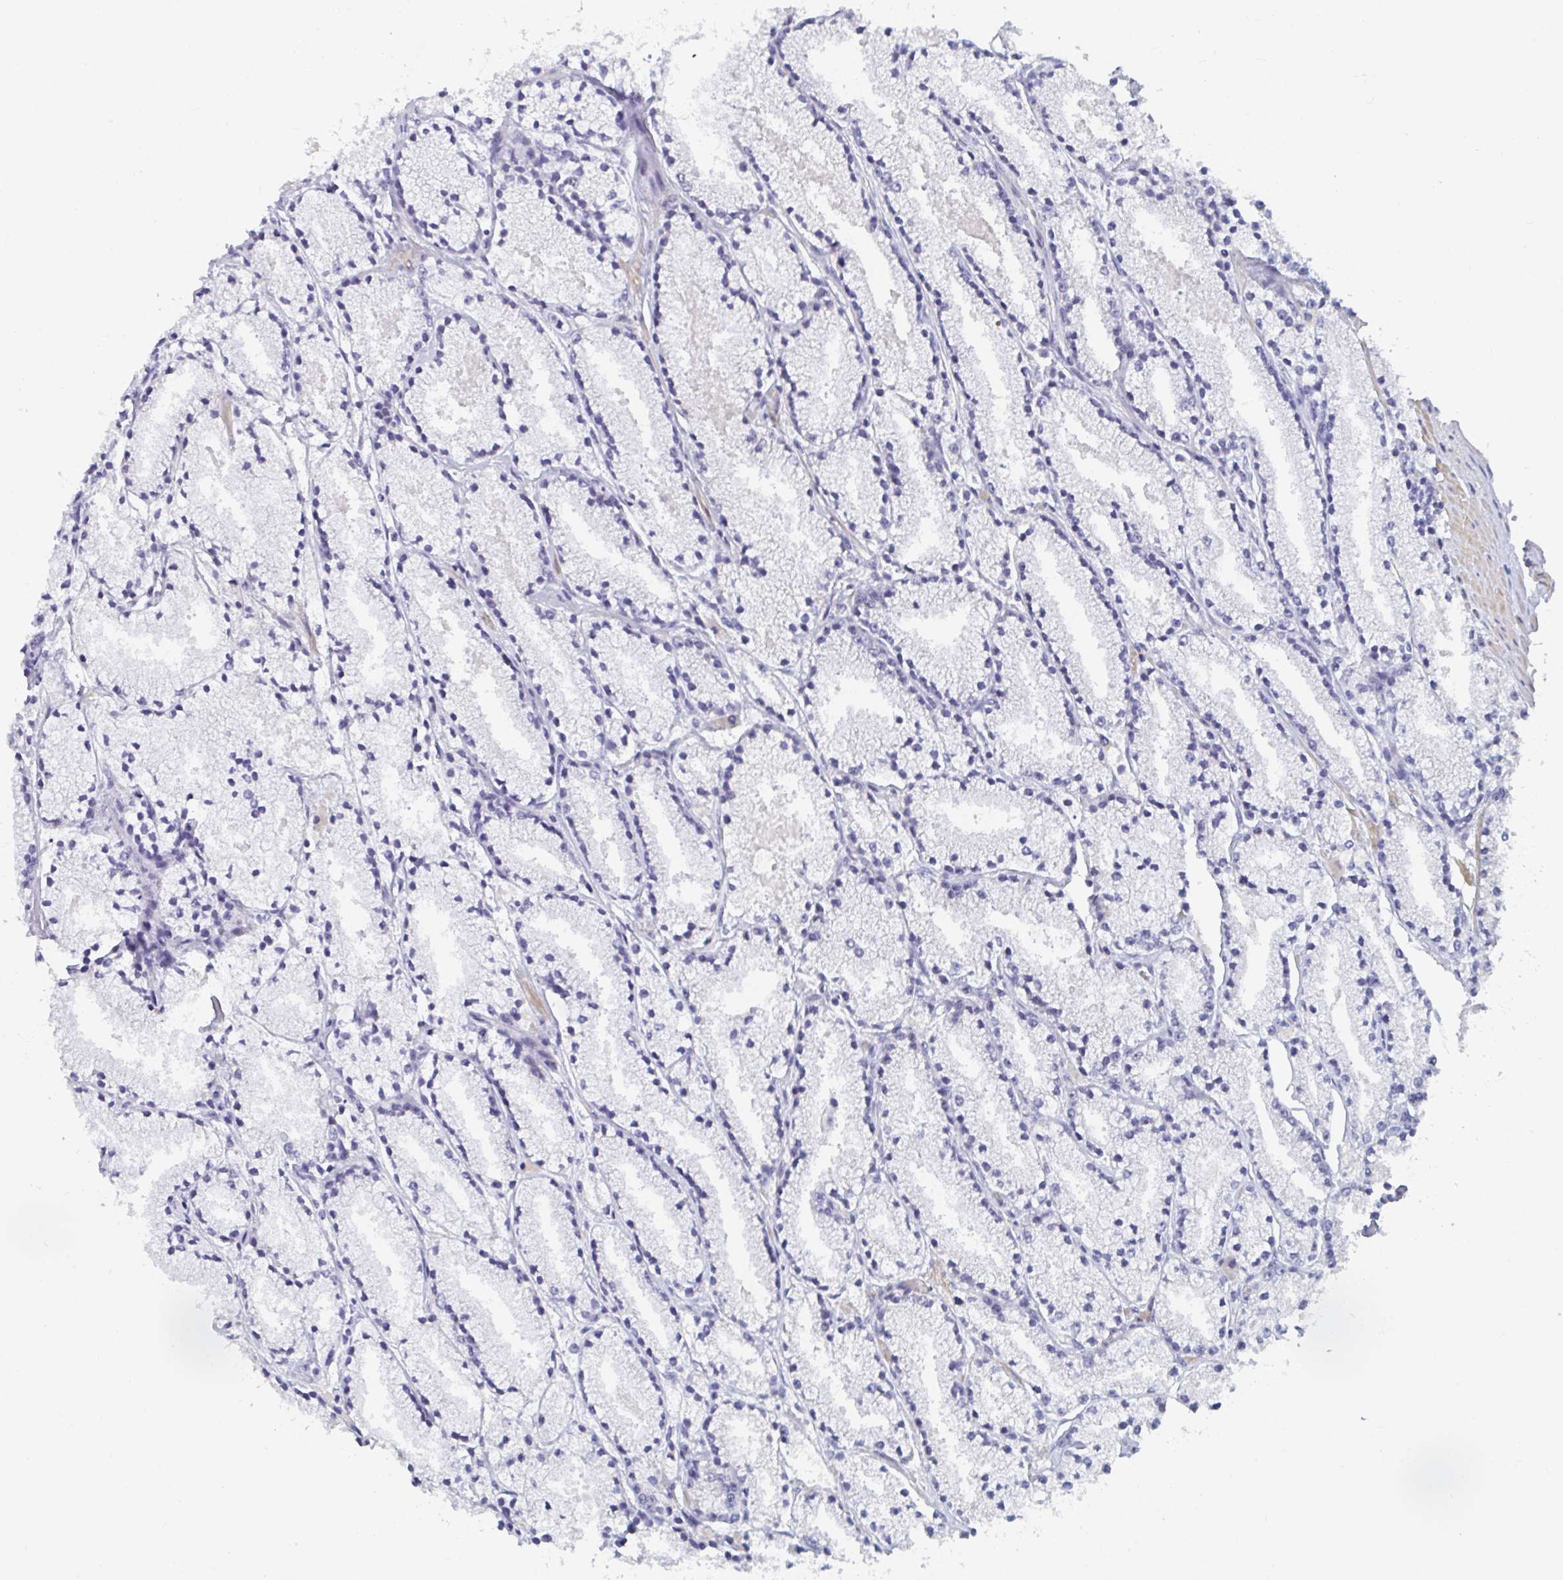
{"staining": {"intensity": "negative", "quantity": "none", "location": "none"}, "tissue": "prostate cancer", "cell_type": "Tumor cells", "image_type": "cancer", "snomed": [{"axis": "morphology", "description": "Adenocarcinoma, High grade"}, {"axis": "topography", "description": "Prostate"}], "caption": "An immunohistochemistry histopathology image of high-grade adenocarcinoma (prostate) is shown. There is no staining in tumor cells of high-grade adenocarcinoma (prostate).", "gene": "CENPT", "patient": {"sex": "male", "age": 63}}